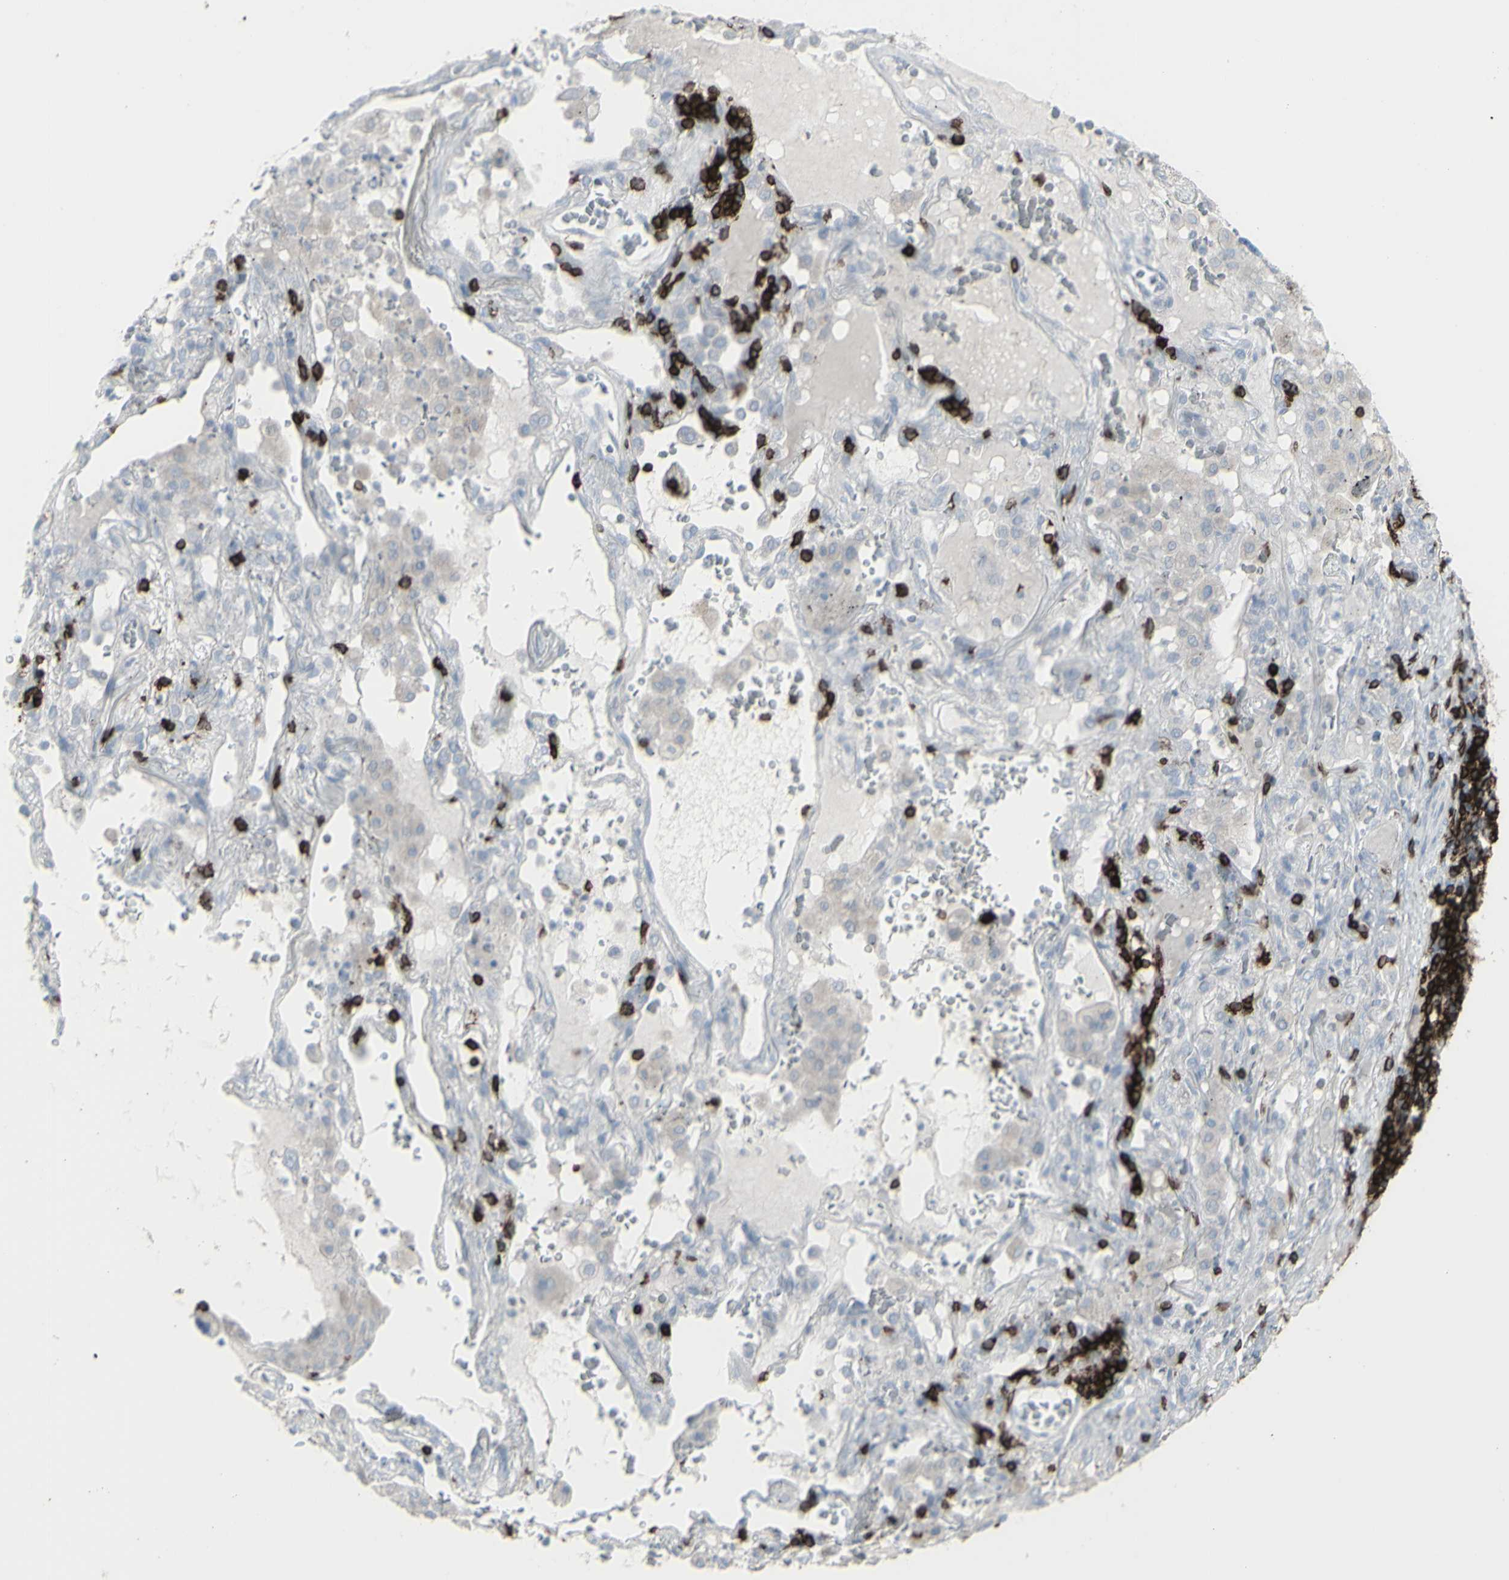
{"staining": {"intensity": "negative", "quantity": "none", "location": "none"}, "tissue": "lung cancer", "cell_type": "Tumor cells", "image_type": "cancer", "snomed": [{"axis": "morphology", "description": "Squamous cell carcinoma, NOS"}, {"axis": "topography", "description": "Lung"}], "caption": "Tumor cells are negative for brown protein staining in lung cancer (squamous cell carcinoma).", "gene": "CD247", "patient": {"sex": "male", "age": 57}}